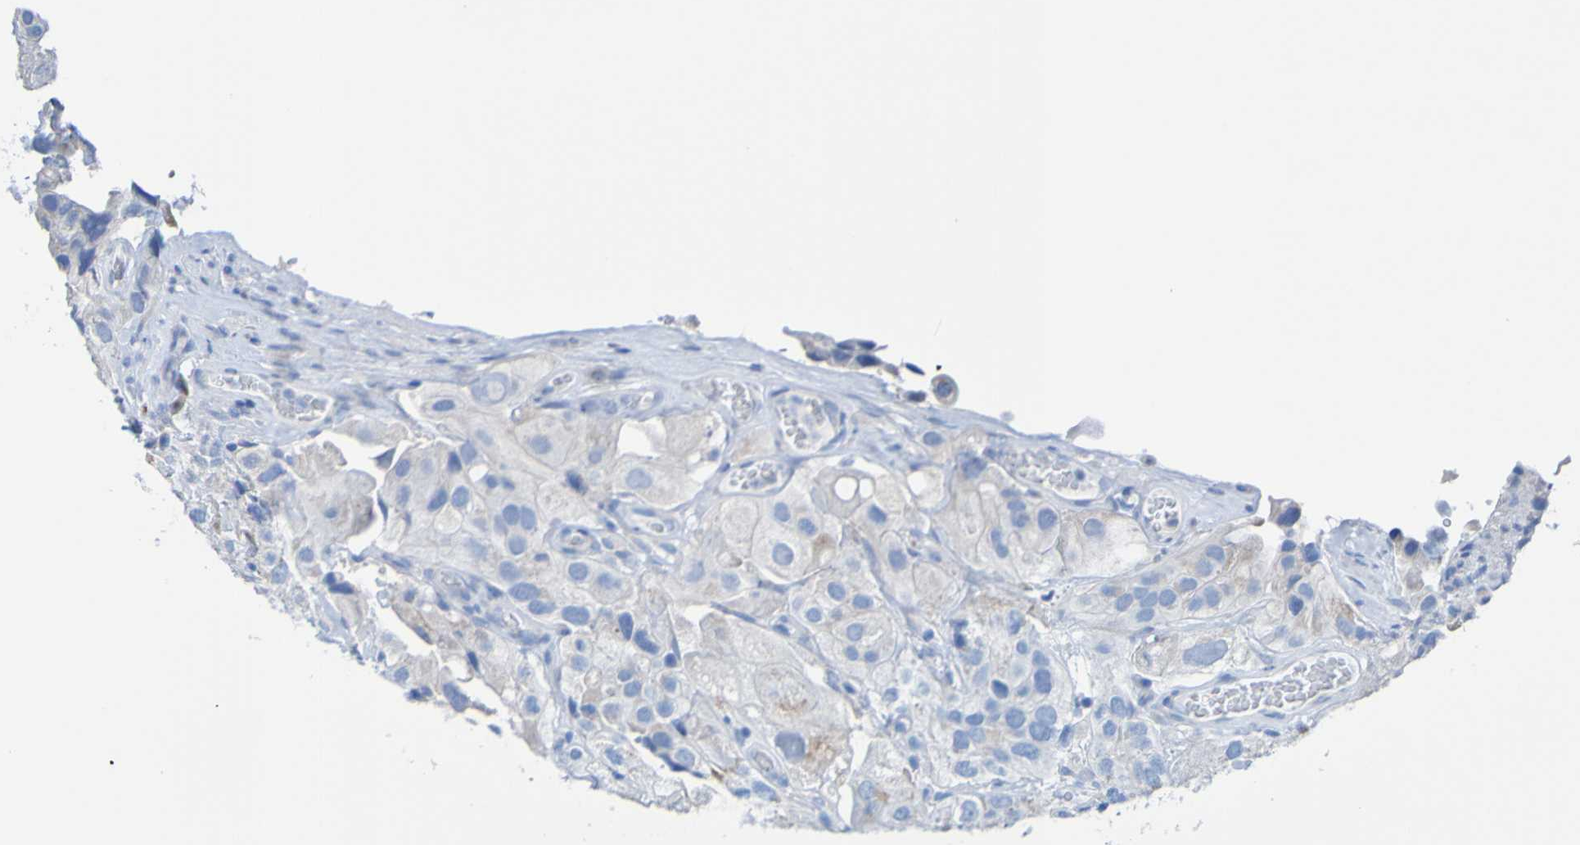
{"staining": {"intensity": "weak", "quantity": "<25%", "location": "cytoplasmic/membranous"}, "tissue": "urothelial cancer", "cell_type": "Tumor cells", "image_type": "cancer", "snomed": [{"axis": "morphology", "description": "Urothelial carcinoma, High grade"}, {"axis": "topography", "description": "Urinary bladder"}], "caption": "Tumor cells are negative for protein expression in human urothelial cancer.", "gene": "ACMSD", "patient": {"sex": "female", "age": 64}}